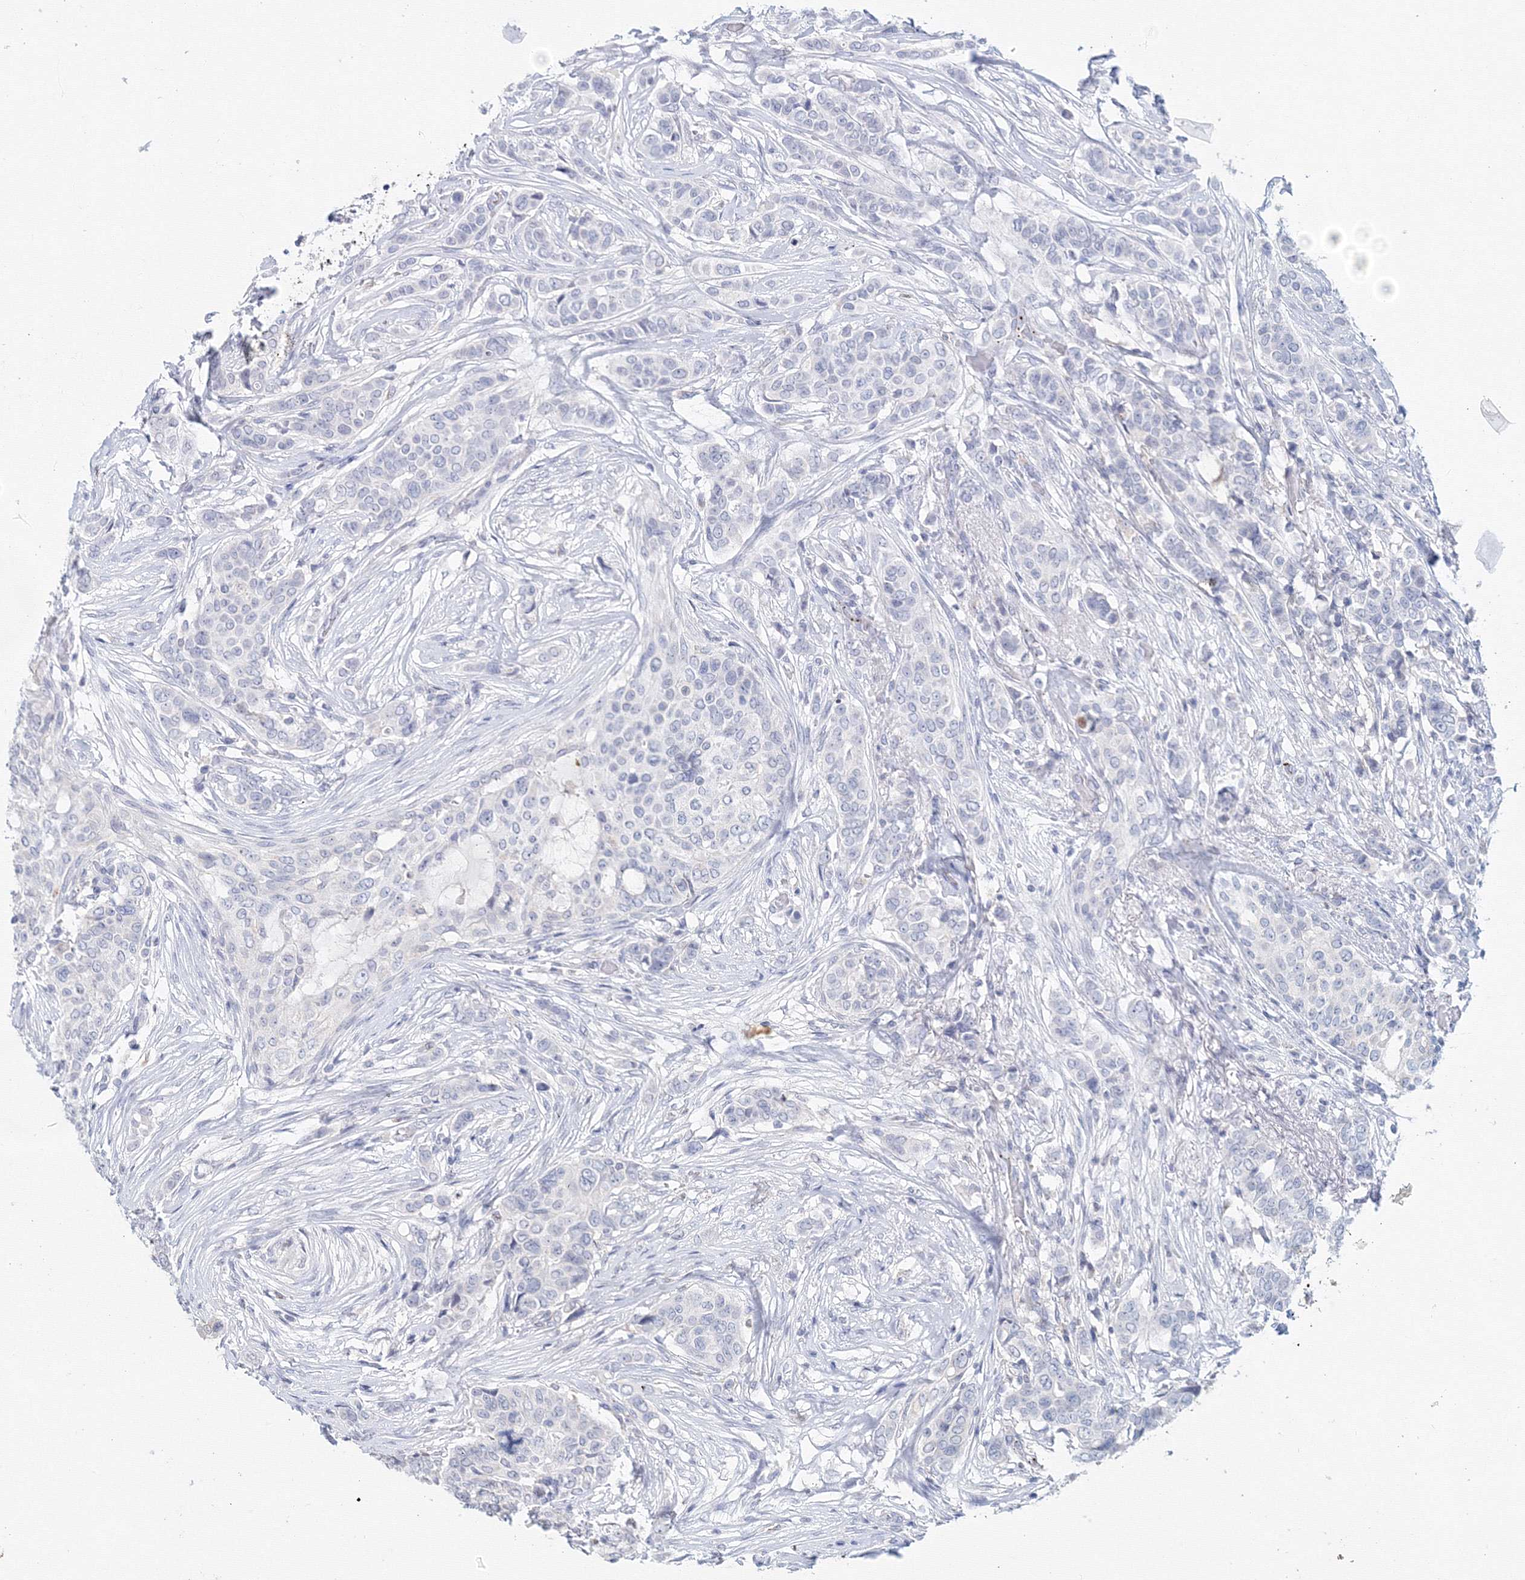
{"staining": {"intensity": "negative", "quantity": "none", "location": "none"}, "tissue": "breast cancer", "cell_type": "Tumor cells", "image_type": "cancer", "snomed": [{"axis": "morphology", "description": "Lobular carcinoma"}, {"axis": "topography", "description": "Breast"}], "caption": "Immunohistochemistry histopathology image of neoplastic tissue: breast cancer stained with DAB (3,3'-diaminobenzidine) shows no significant protein expression in tumor cells. (Brightfield microscopy of DAB (3,3'-diaminobenzidine) IHC at high magnification).", "gene": "SLC7A7", "patient": {"sex": "female", "age": 51}}